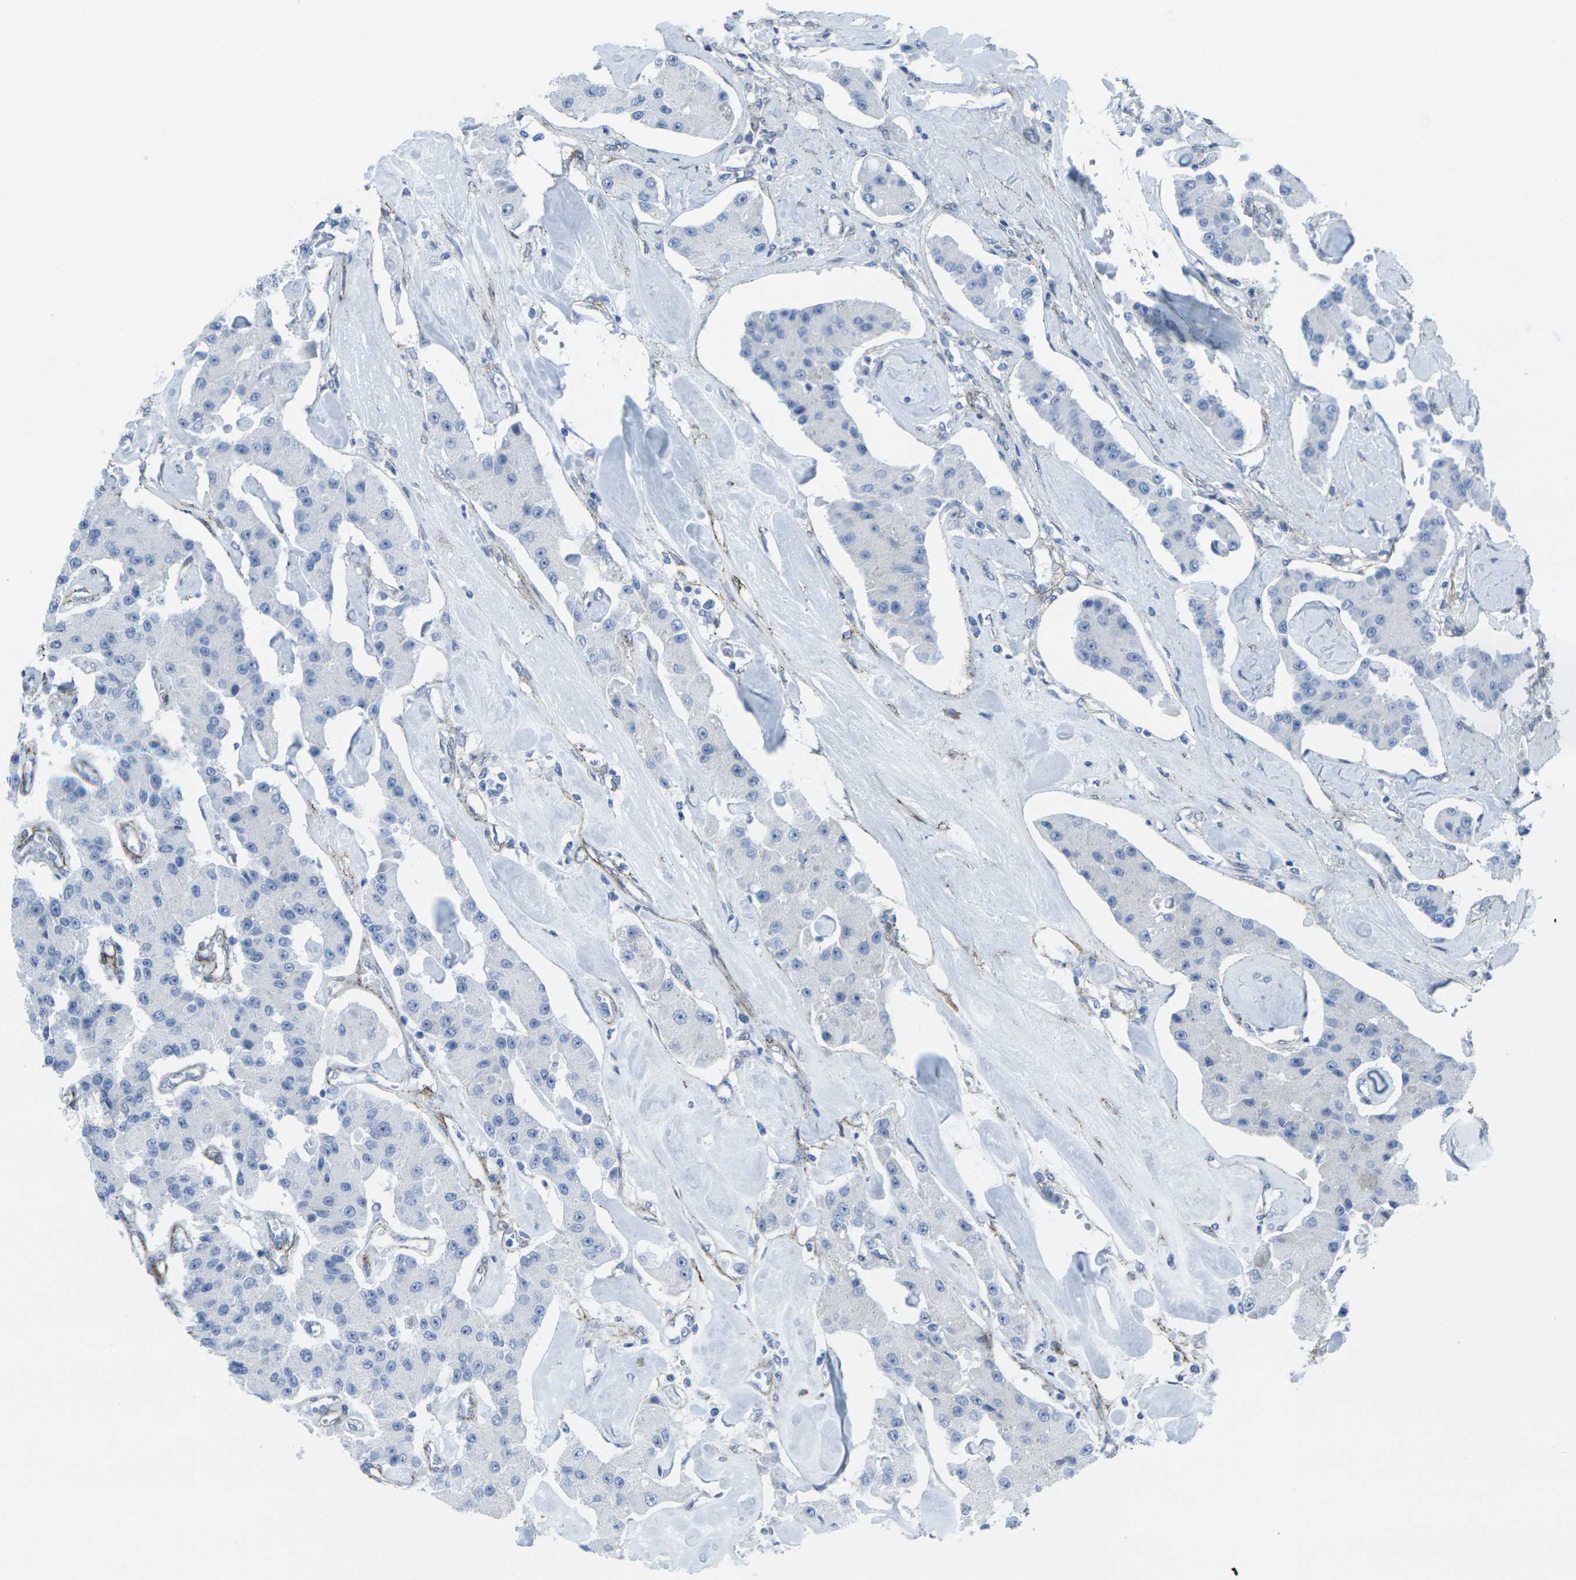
{"staining": {"intensity": "negative", "quantity": "none", "location": "none"}, "tissue": "carcinoid", "cell_type": "Tumor cells", "image_type": "cancer", "snomed": [{"axis": "morphology", "description": "Carcinoid, malignant, NOS"}, {"axis": "topography", "description": "Pancreas"}], "caption": "Tumor cells are negative for protein expression in human carcinoid (malignant).", "gene": "CDH11", "patient": {"sex": "male", "age": 41}}